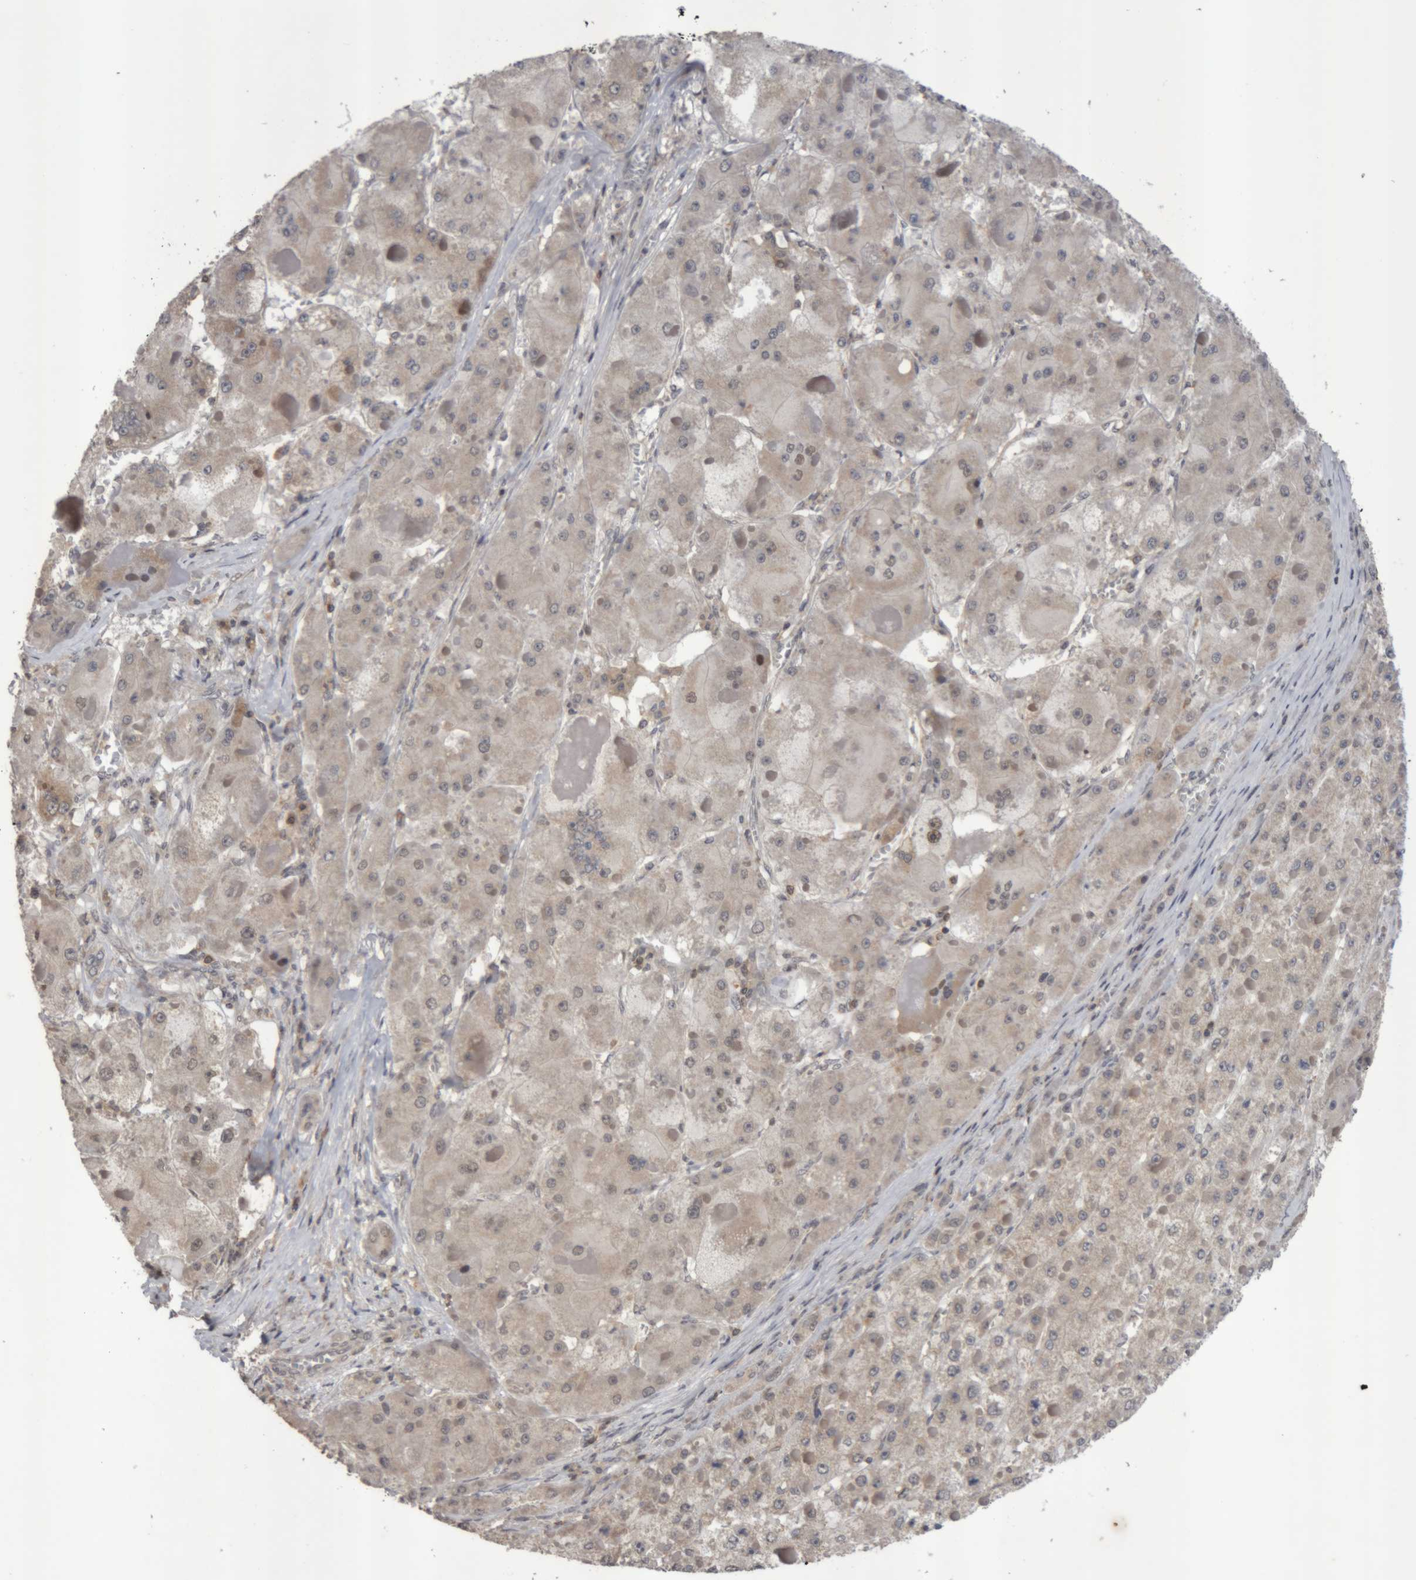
{"staining": {"intensity": "weak", "quantity": "<25%", "location": "cytoplasmic/membranous"}, "tissue": "liver cancer", "cell_type": "Tumor cells", "image_type": "cancer", "snomed": [{"axis": "morphology", "description": "Carcinoma, Hepatocellular, NOS"}, {"axis": "topography", "description": "Liver"}], "caption": "Immunohistochemistry of hepatocellular carcinoma (liver) reveals no positivity in tumor cells.", "gene": "NFATC2", "patient": {"sex": "female", "age": 73}}